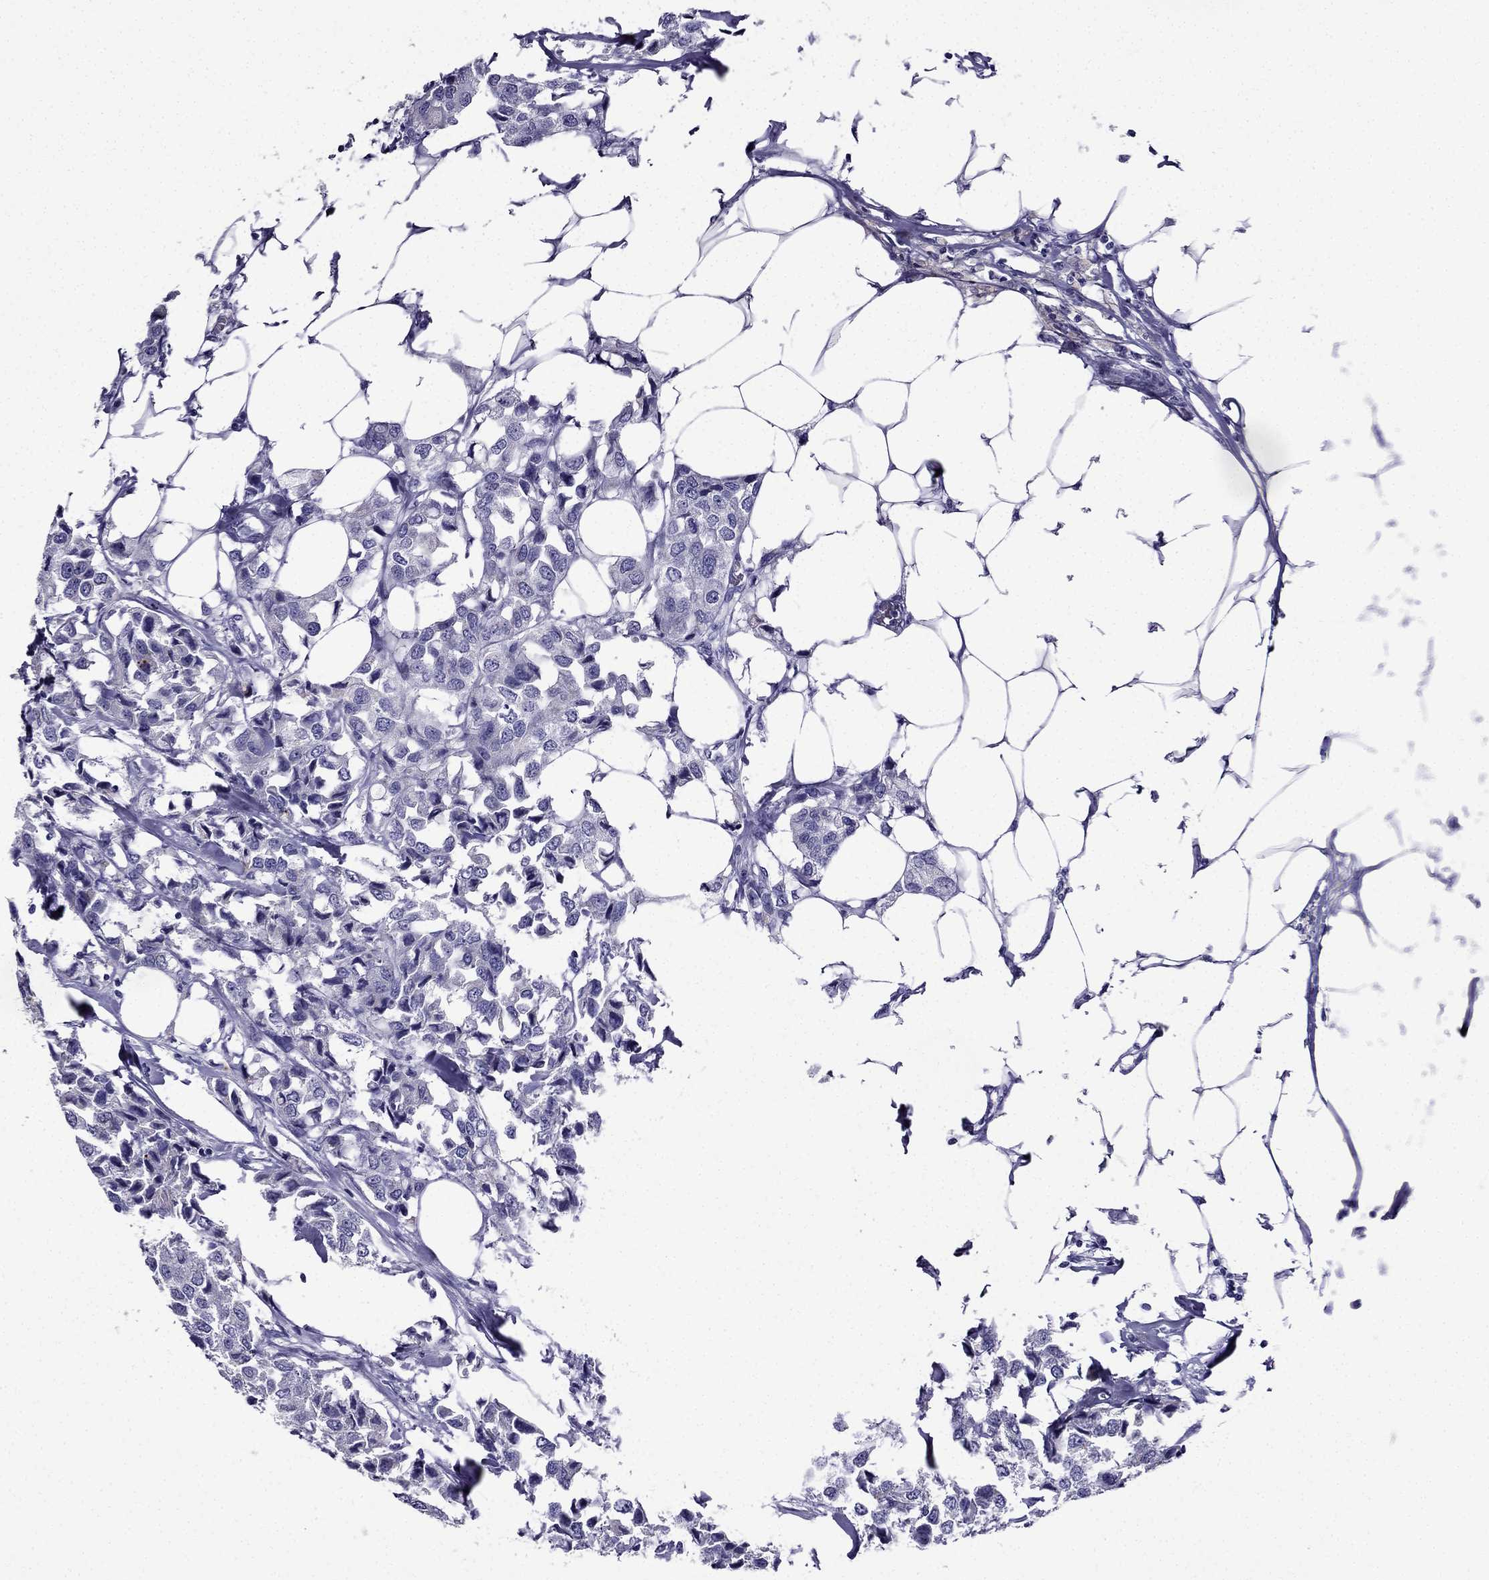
{"staining": {"intensity": "negative", "quantity": "none", "location": "none"}, "tissue": "breast cancer", "cell_type": "Tumor cells", "image_type": "cancer", "snomed": [{"axis": "morphology", "description": "Duct carcinoma"}, {"axis": "topography", "description": "Breast"}], "caption": "This is a image of immunohistochemistry staining of breast cancer, which shows no expression in tumor cells.", "gene": "ERC2", "patient": {"sex": "female", "age": 80}}